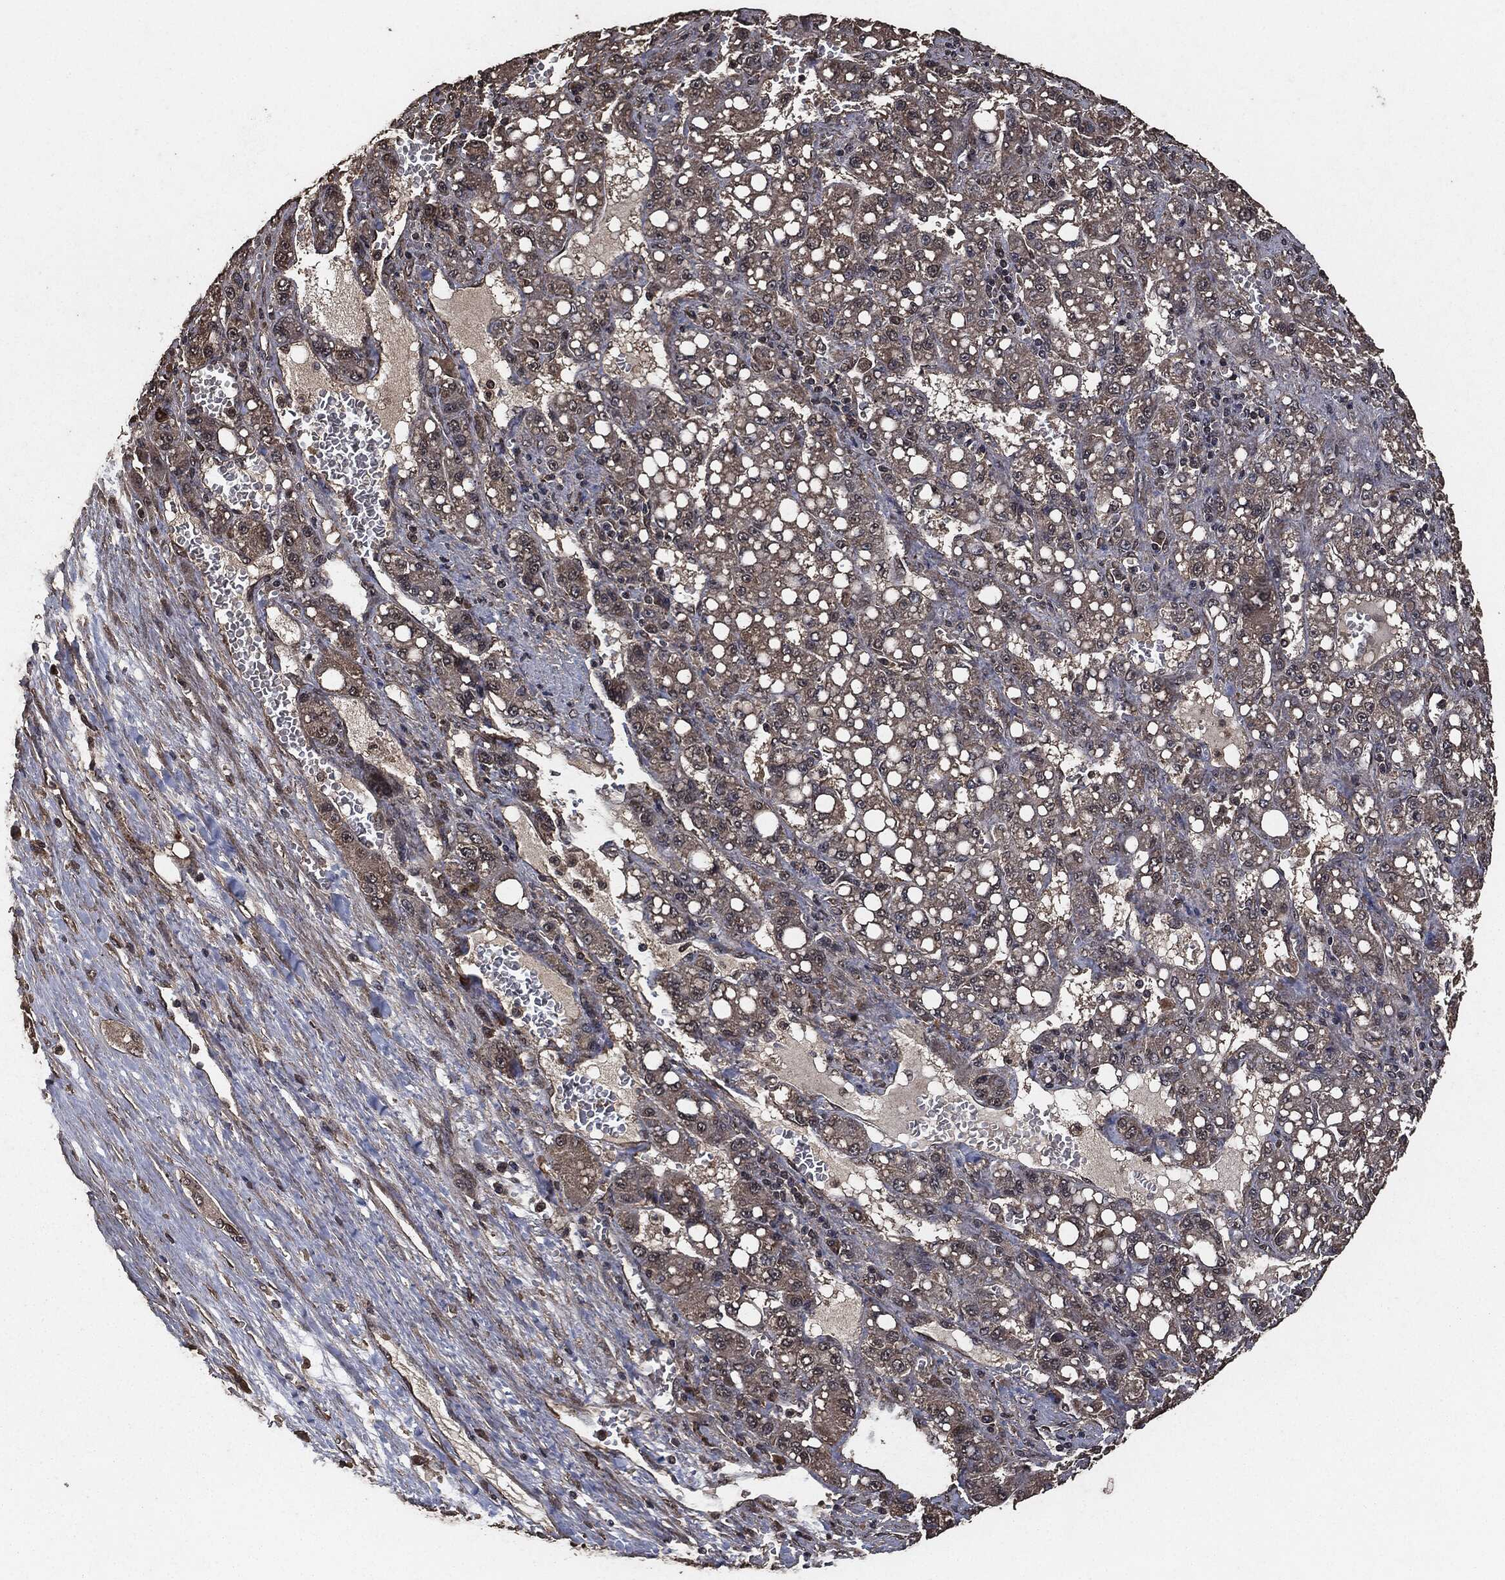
{"staining": {"intensity": "weak", "quantity": "<25%", "location": "cytoplasmic/membranous"}, "tissue": "liver cancer", "cell_type": "Tumor cells", "image_type": "cancer", "snomed": [{"axis": "morphology", "description": "Carcinoma, Hepatocellular, NOS"}, {"axis": "topography", "description": "Liver"}], "caption": "The IHC photomicrograph has no significant positivity in tumor cells of liver hepatocellular carcinoma tissue.", "gene": "AKT1S1", "patient": {"sex": "female", "age": 65}}